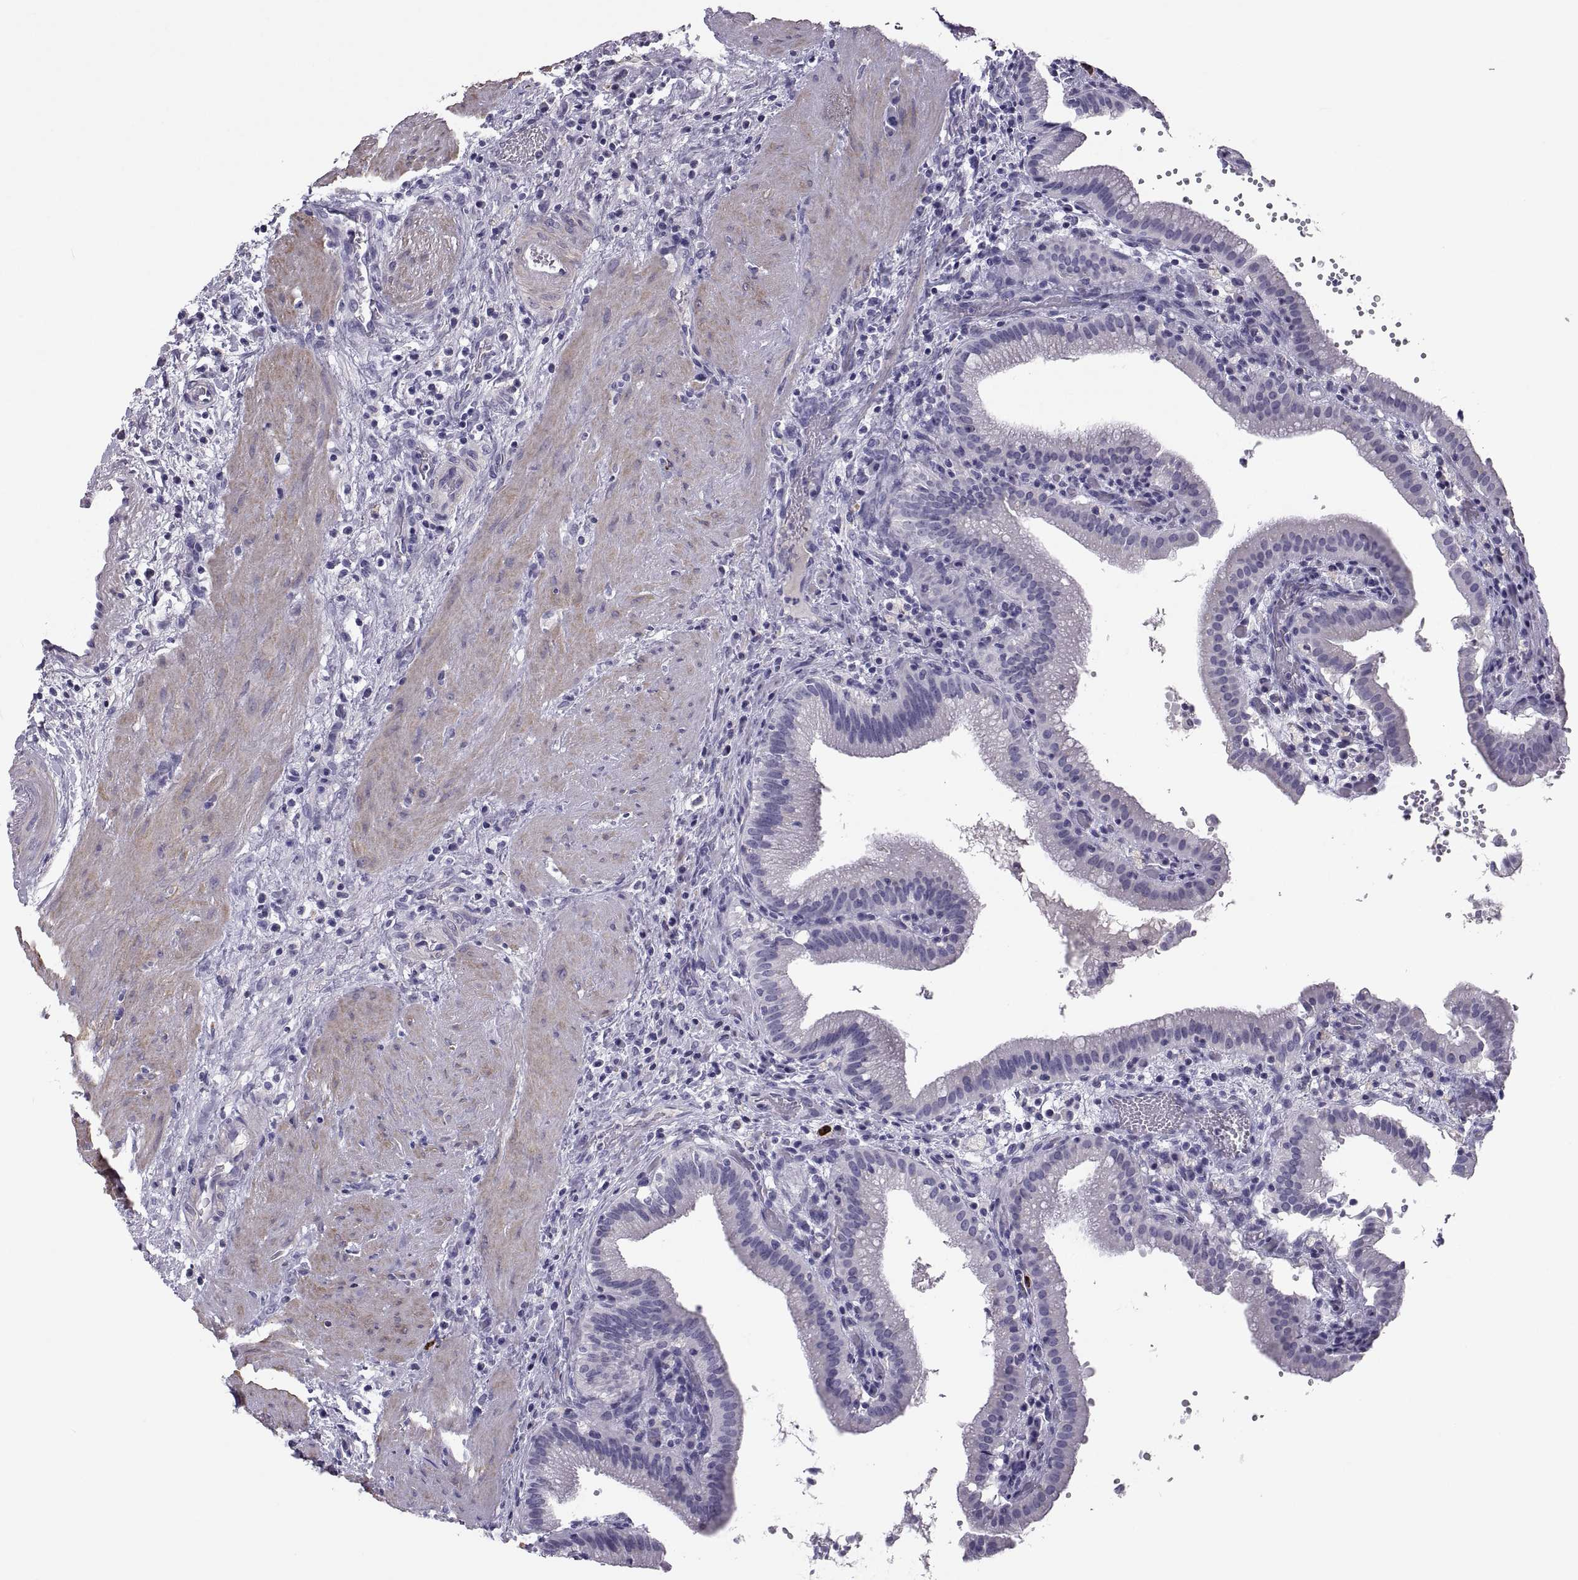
{"staining": {"intensity": "negative", "quantity": "none", "location": "none"}, "tissue": "gallbladder", "cell_type": "Glandular cells", "image_type": "normal", "snomed": [{"axis": "morphology", "description": "Normal tissue, NOS"}, {"axis": "topography", "description": "Gallbladder"}], "caption": "Immunohistochemical staining of normal human gallbladder displays no significant expression in glandular cells.", "gene": "IGSF1", "patient": {"sex": "male", "age": 42}}